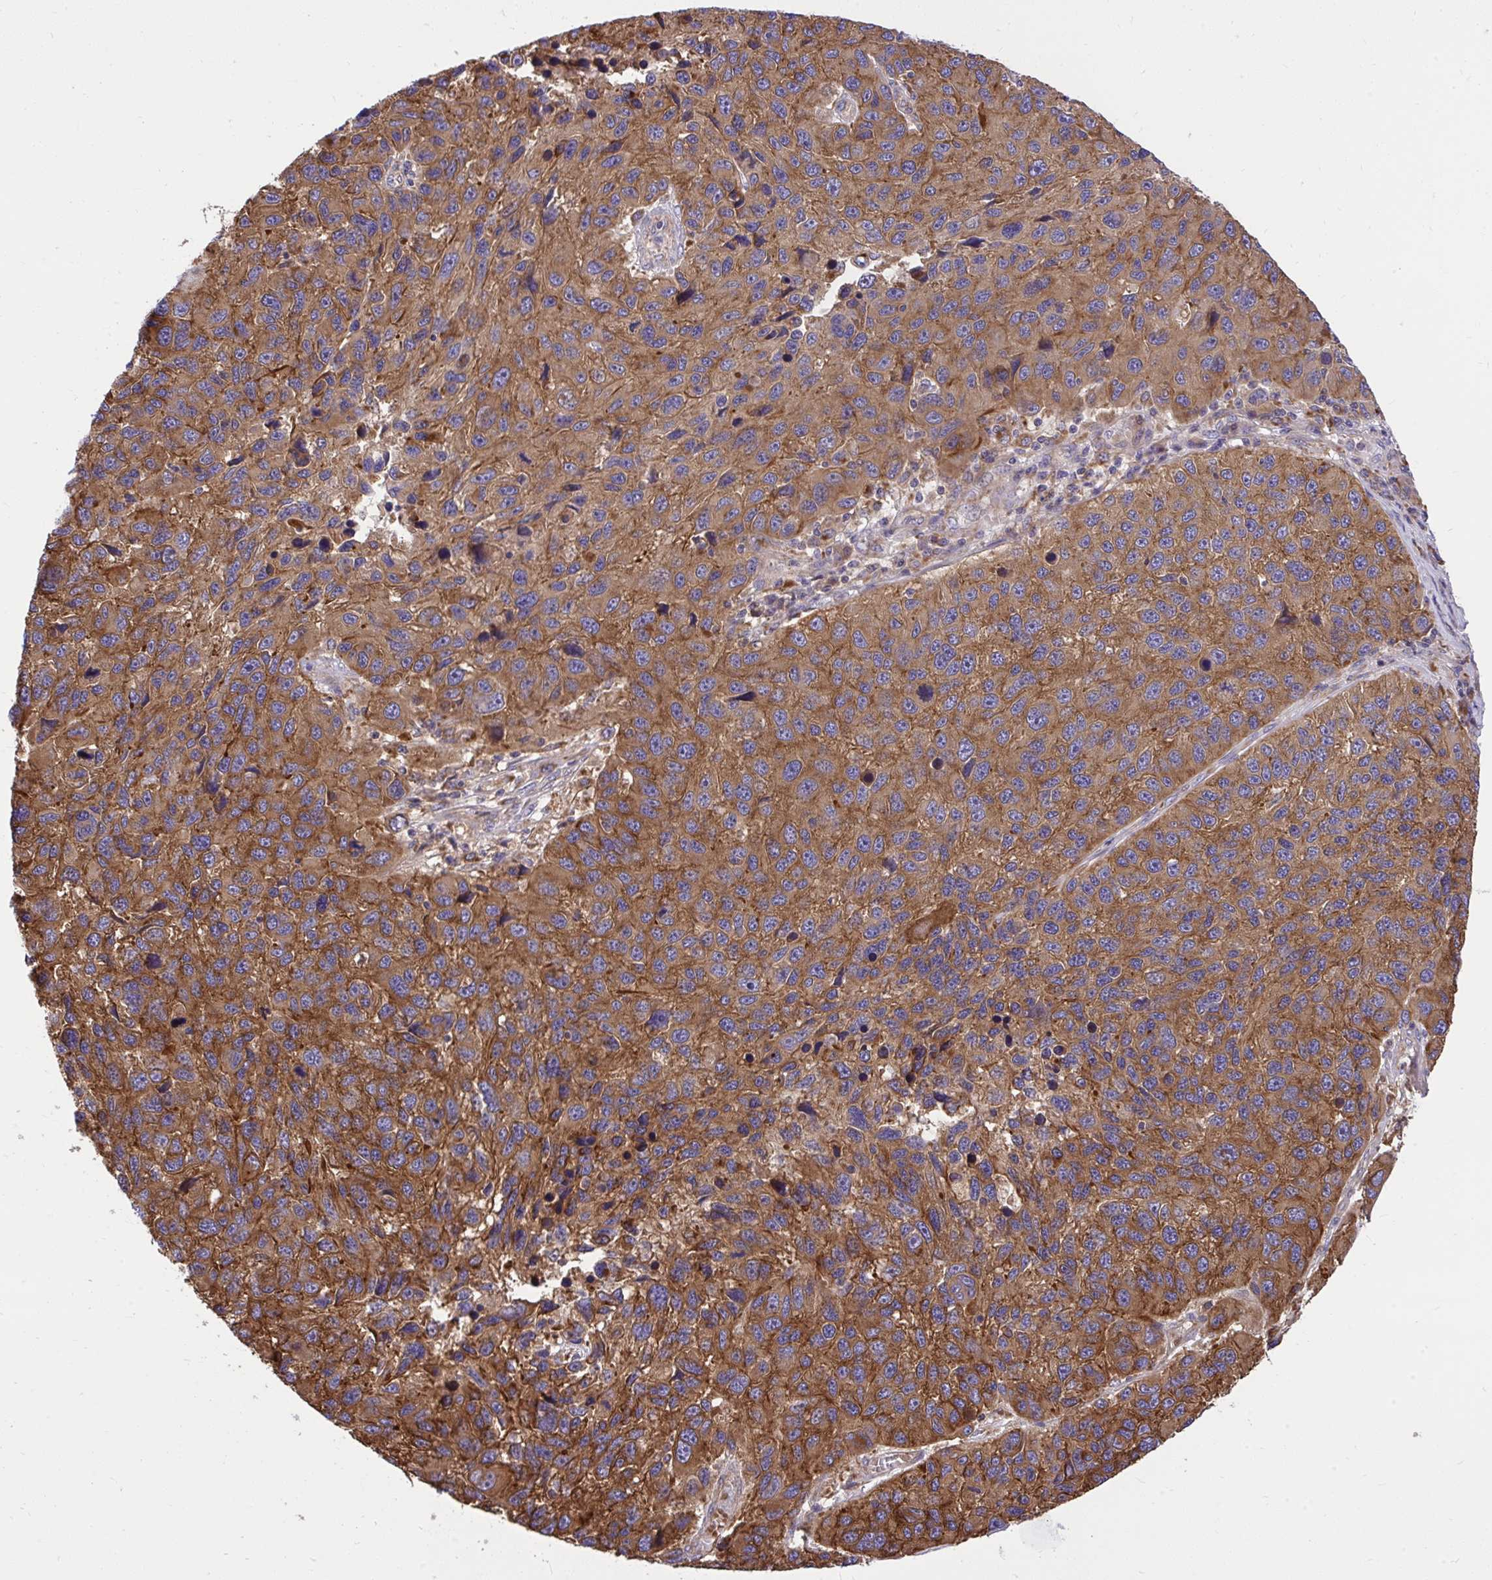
{"staining": {"intensity": "moderate", "quantity": ">75%", "location": "cytoplasmic/membranous"}, "tissue": "melanoma", "cell_type": "Tumor cells", "image_type": "cancer", "snomed": [{"axis": "morphology", "description": "Malignant melanoma, NOS"}, {"axis": "topography", "description": "Skin"}], "caption": "Melanoma was stained to show a protein in brown. There is medium levels of moderate cytoplasmic/membranous staining in approximately >75% of tumor cells. Using DAB (3,3'-diaminobenzidine) (brown) and hematoxylin (blue) stains, captured at high magnification using brightfield microscopy.", "gene": "PAIP2", "patient": {"sex": "male", "age": 53}}